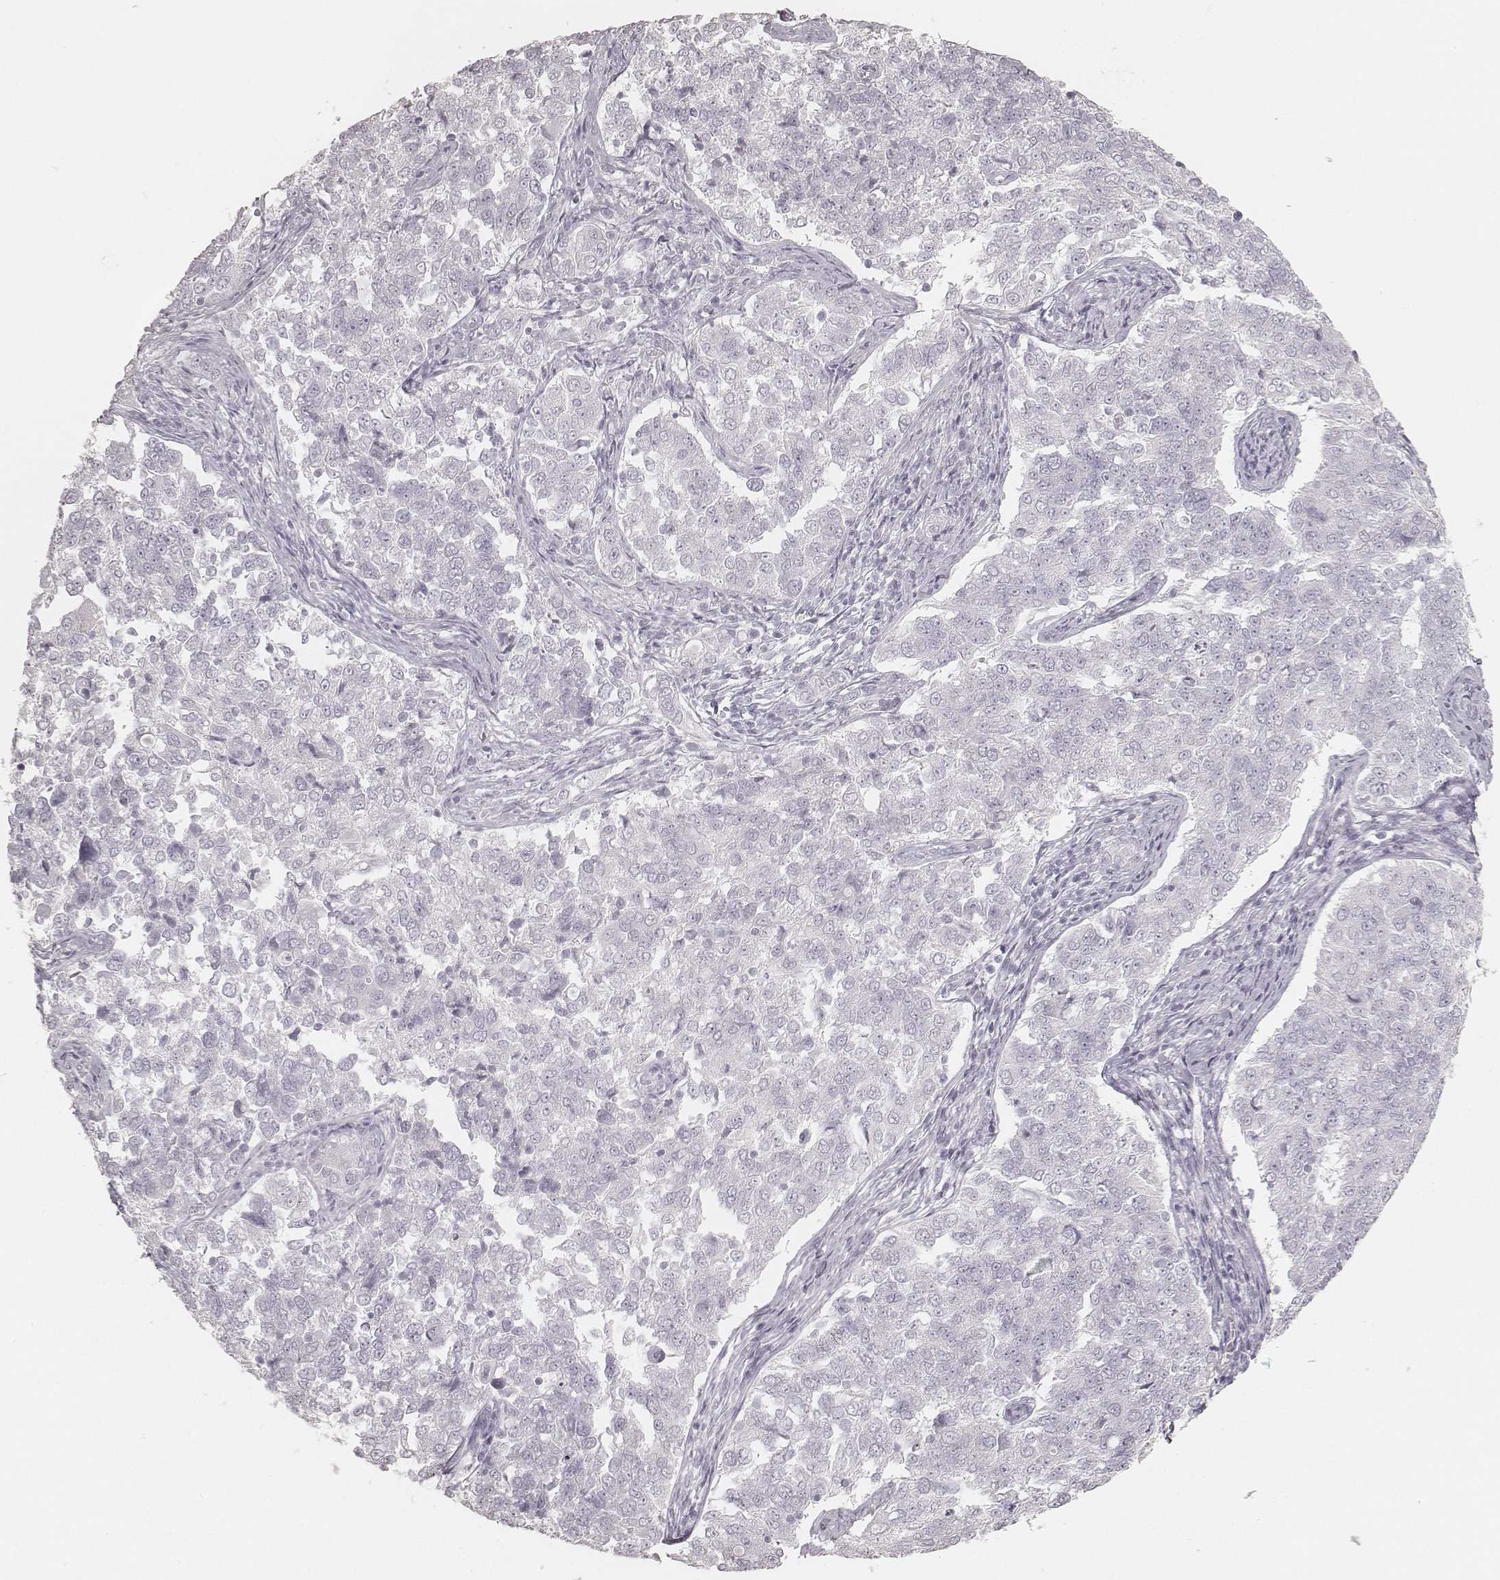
{"staining": {"intensity": "negative", "quantity": "none", "location": "none"}, "tissue": "endometrial cancer", "cell_type": "Tumor cells", "image_type": "cancer", "snomed": [{"axis": "morphology", "description": "Adenocarcinoma, NOS"}, {"axis": "topography", "description": "Endometrium"}], "caption": "DAB immunohistochemical staining of human endometrial adenocarcinoma demonstrates no significant expression in tumor cells.", "gene": "KRT34", "patient": {"sex": "female", "age": 43}}